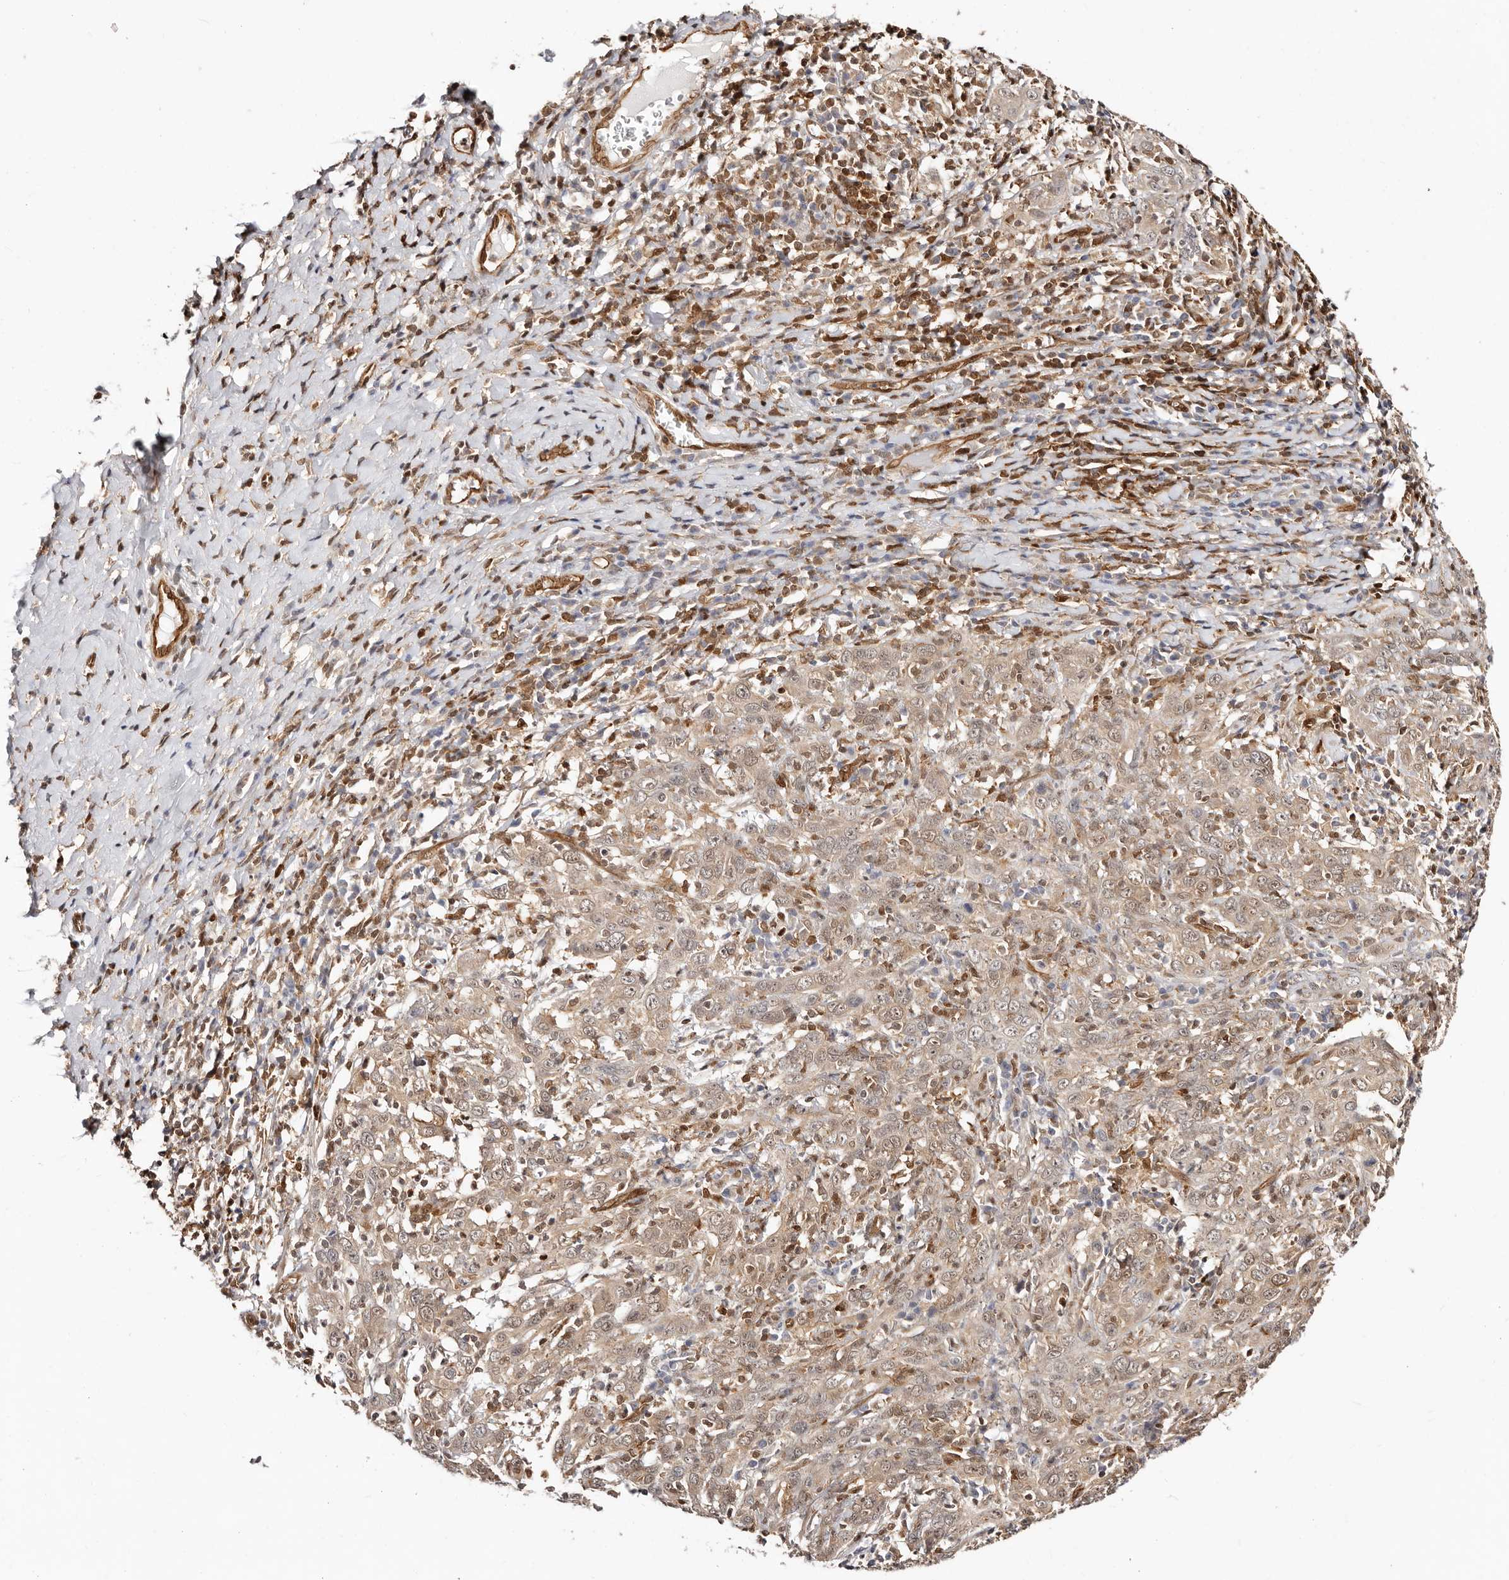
{"staining": {"intensity": "weak", "quantity": ">75%", "location": "cytoplasmic/membranous,nuclear"}, "tissue": "cervical cancer", "cell_type": "Tumor cells", "image_type": "cancer", "snomed": [{"axis": "morphology", "description": "Squamous cell carcinoma, NOS"}, {"axis": "topography", "description": "Cervix"}], "caption": "Human cervical squamous cell carcinoma stained with a protein marker demonstrates weak staining in tumor cells.", "gene": "STAT5A", "patient": {"sex": "female", "age": 46}}